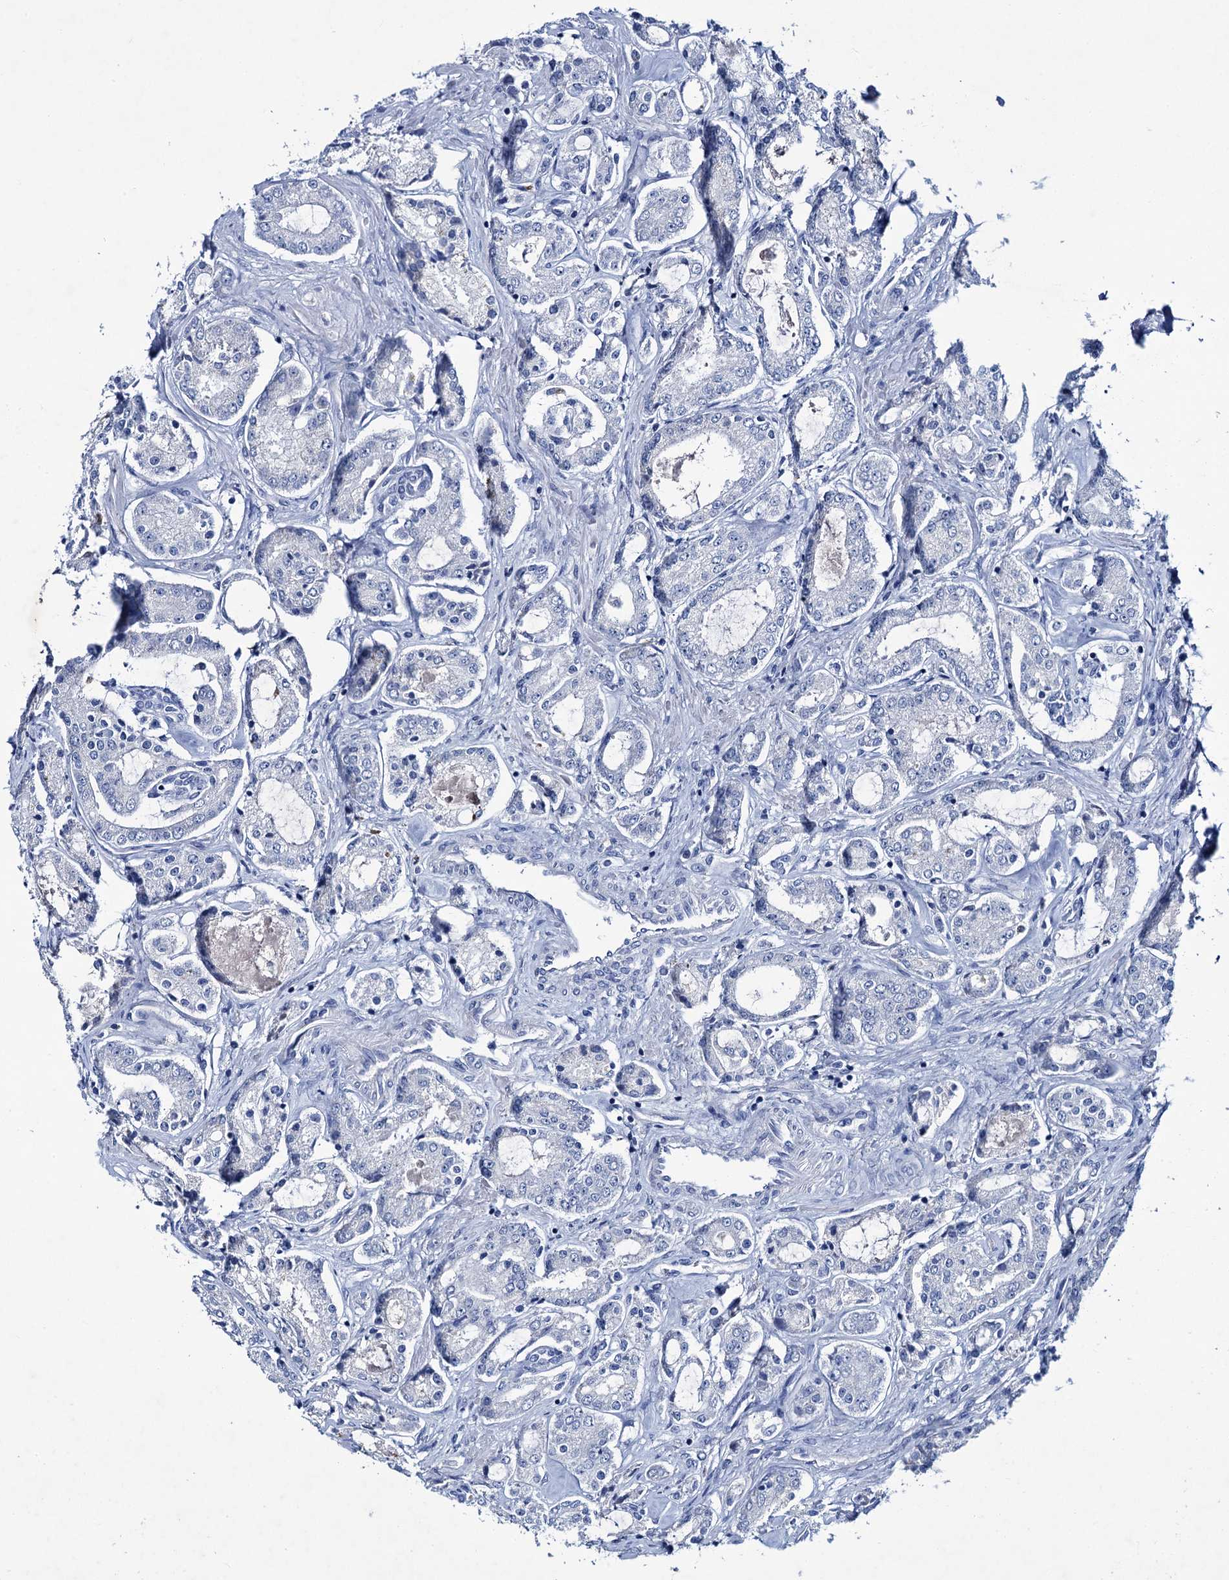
{"staining": {"intensity": "negative", "quantity": "none", "location": "none"}, "tissue": "prostate cancer", "cell_type": "Tumor cells", "image_type": "cancer", "snomed": [{"axis": "morphology", "description": "Adenocarcinoma, Low grade"}, {"axis": "topography", "description": "Prostate"}], "caption": "The micrograph demonstrates no significant positivity in tumor cells of prostate cancer.", "gene": "RTKN2", "patient": {"sex": "male", "age": 68}}